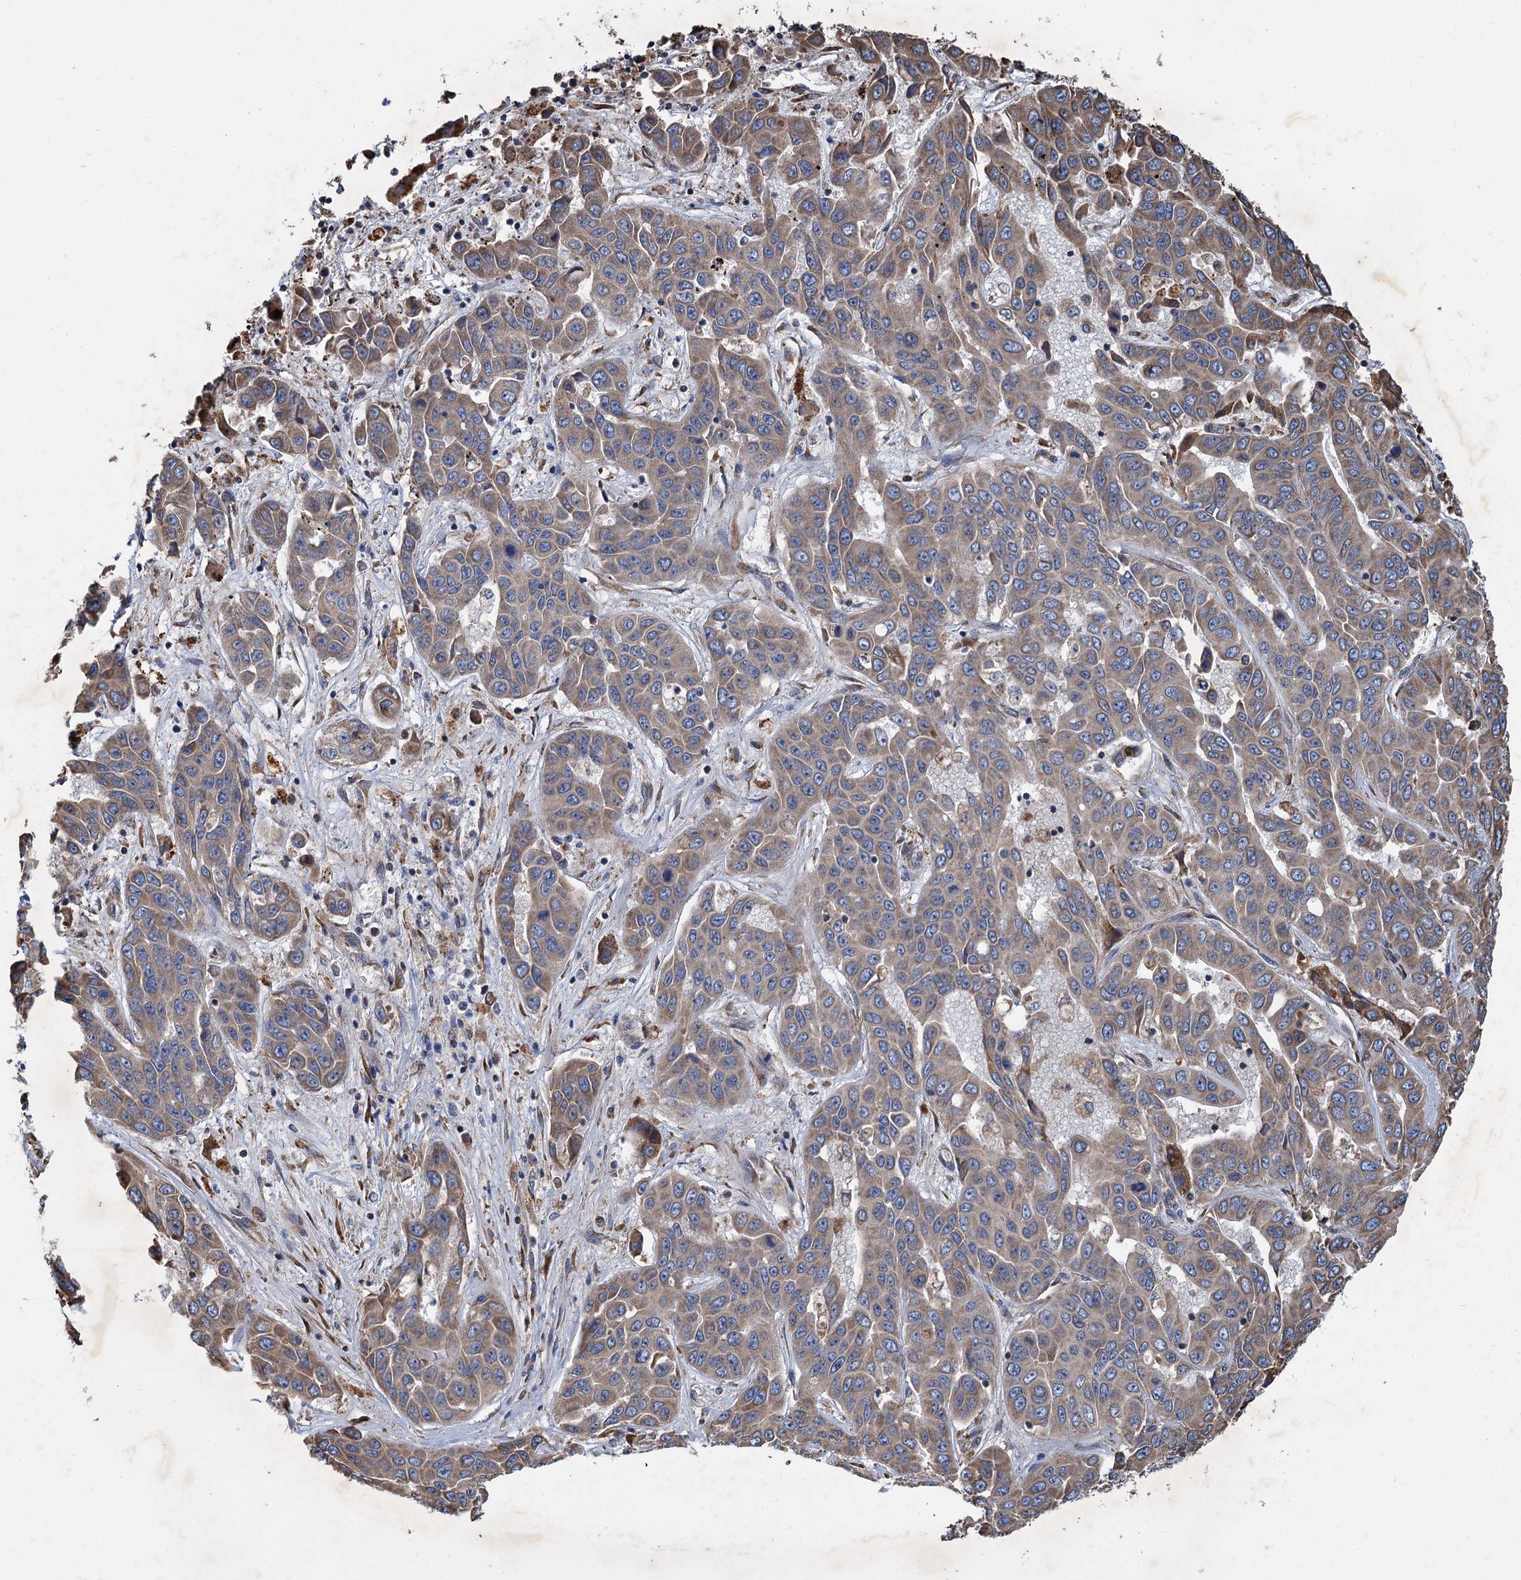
{"staining": {"intensity": "weak", "quantity": "25%-75%", "location": "cytoplasmic/membranous"}, "tissue": "liver cancer", "cell_type": "Tumor cells", "image_type": "cancer", "snomed": [{"axis": "morphology", "description": "Cholangiocarcinoma"}, {"axis": "topography", "description": "Liver"}], "caption": "Tumor cells exhibit weak cytoplasmic/membranous staining in about 25%-75% of cells in liver cholangiocarcinoma.", "gene": "LINS1", "patient": {"sex": "female", "age": 52}}